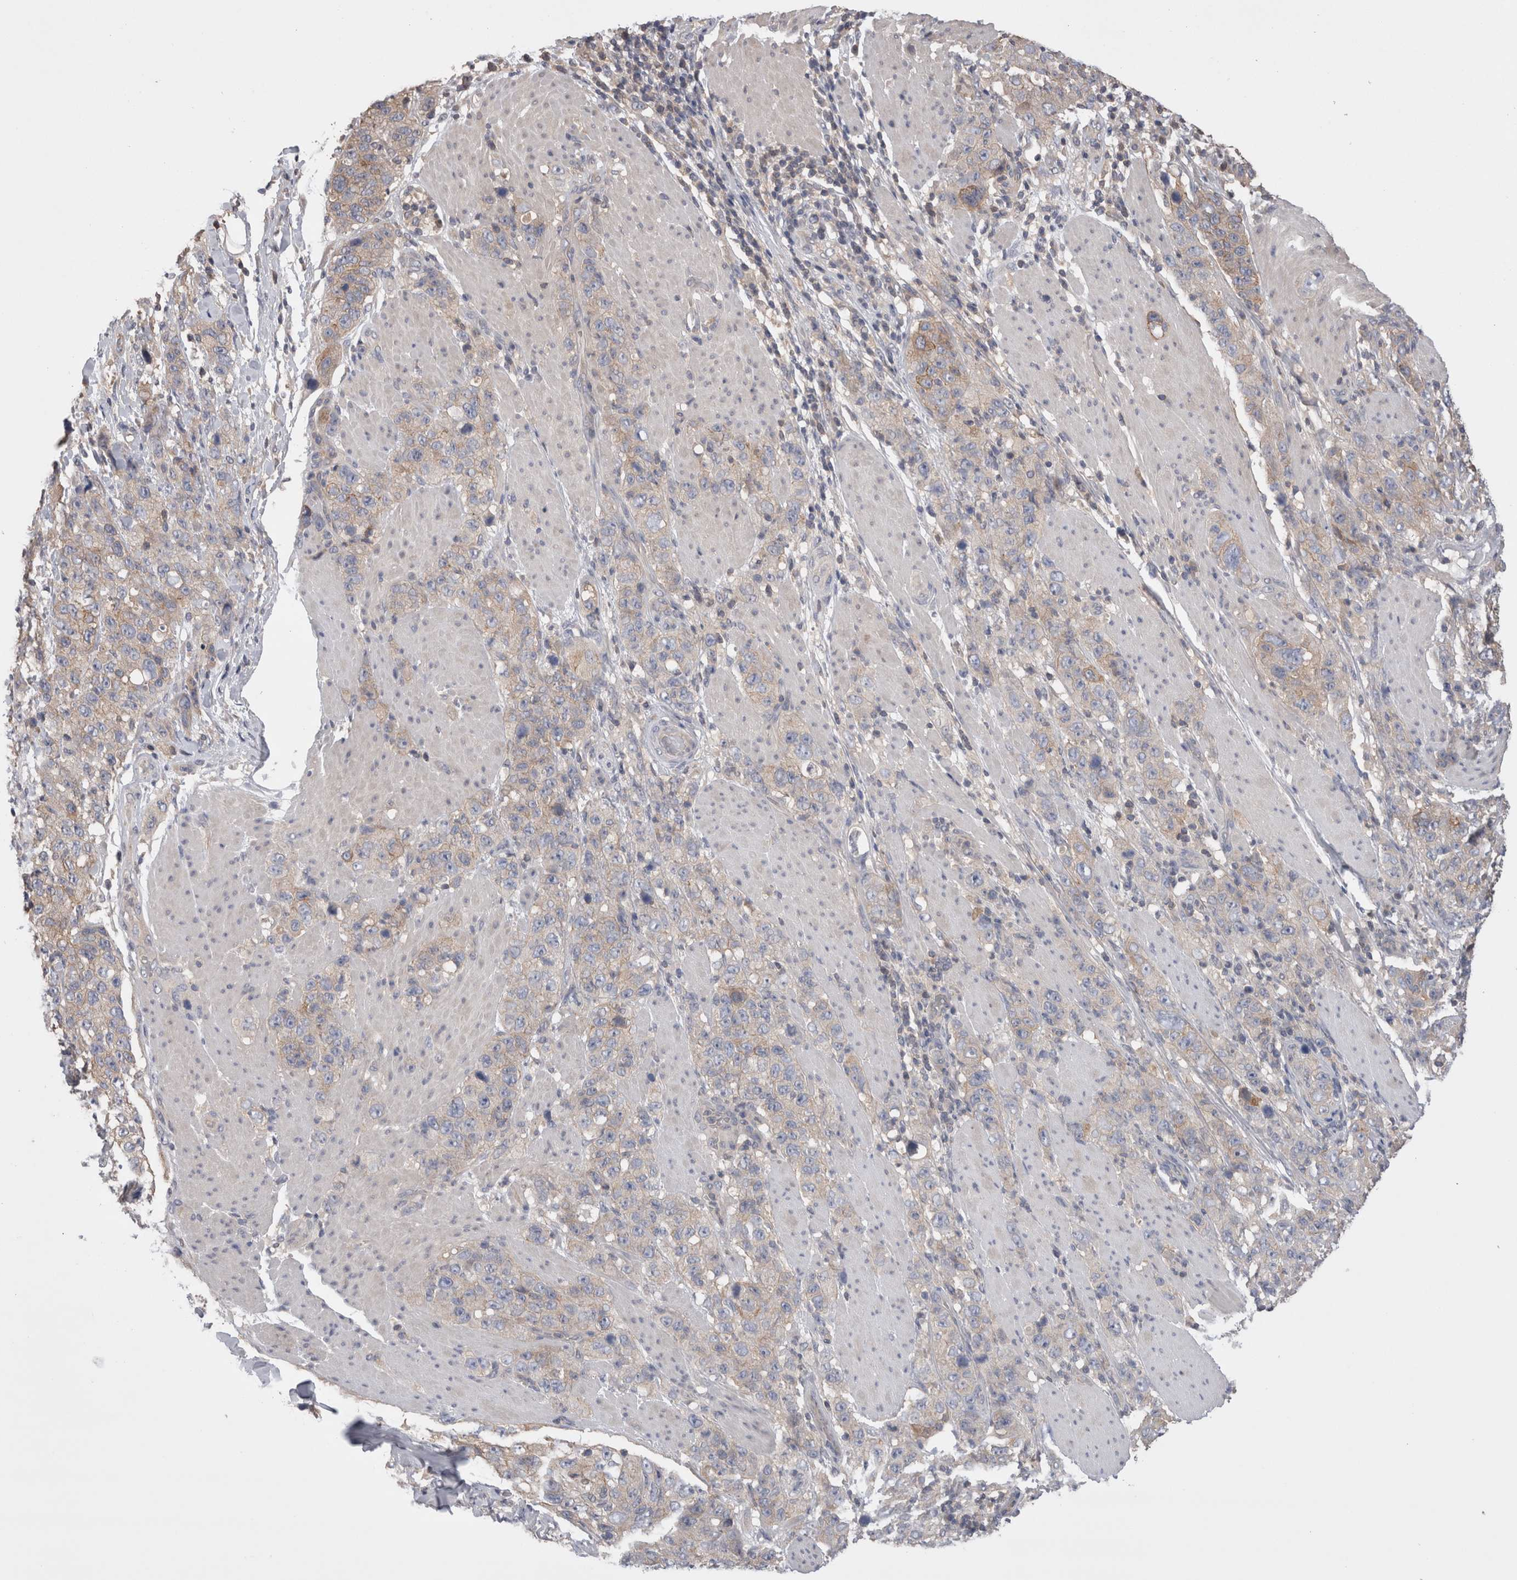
{"staining": {"intensity": "weak", "quantity": "25%-75%", "location": "cytoplasmic/membranous"}, "tissue": "stomach cancer", "cell_type": "Tumor cells", "image_type": "cancer", "snomed": [{"axis": "morphology", "description": "Adenocarcinoma, NOS"}, {"axis": "topography", "description": "Stomach"}], "caption": "Stomach adenocarcinoma stained for a protein exhibits weak cytoplasmic/membranous positivity in tumor cells.", "gene": "OTOR", "patient": {"sex": "male", "age": 48}}